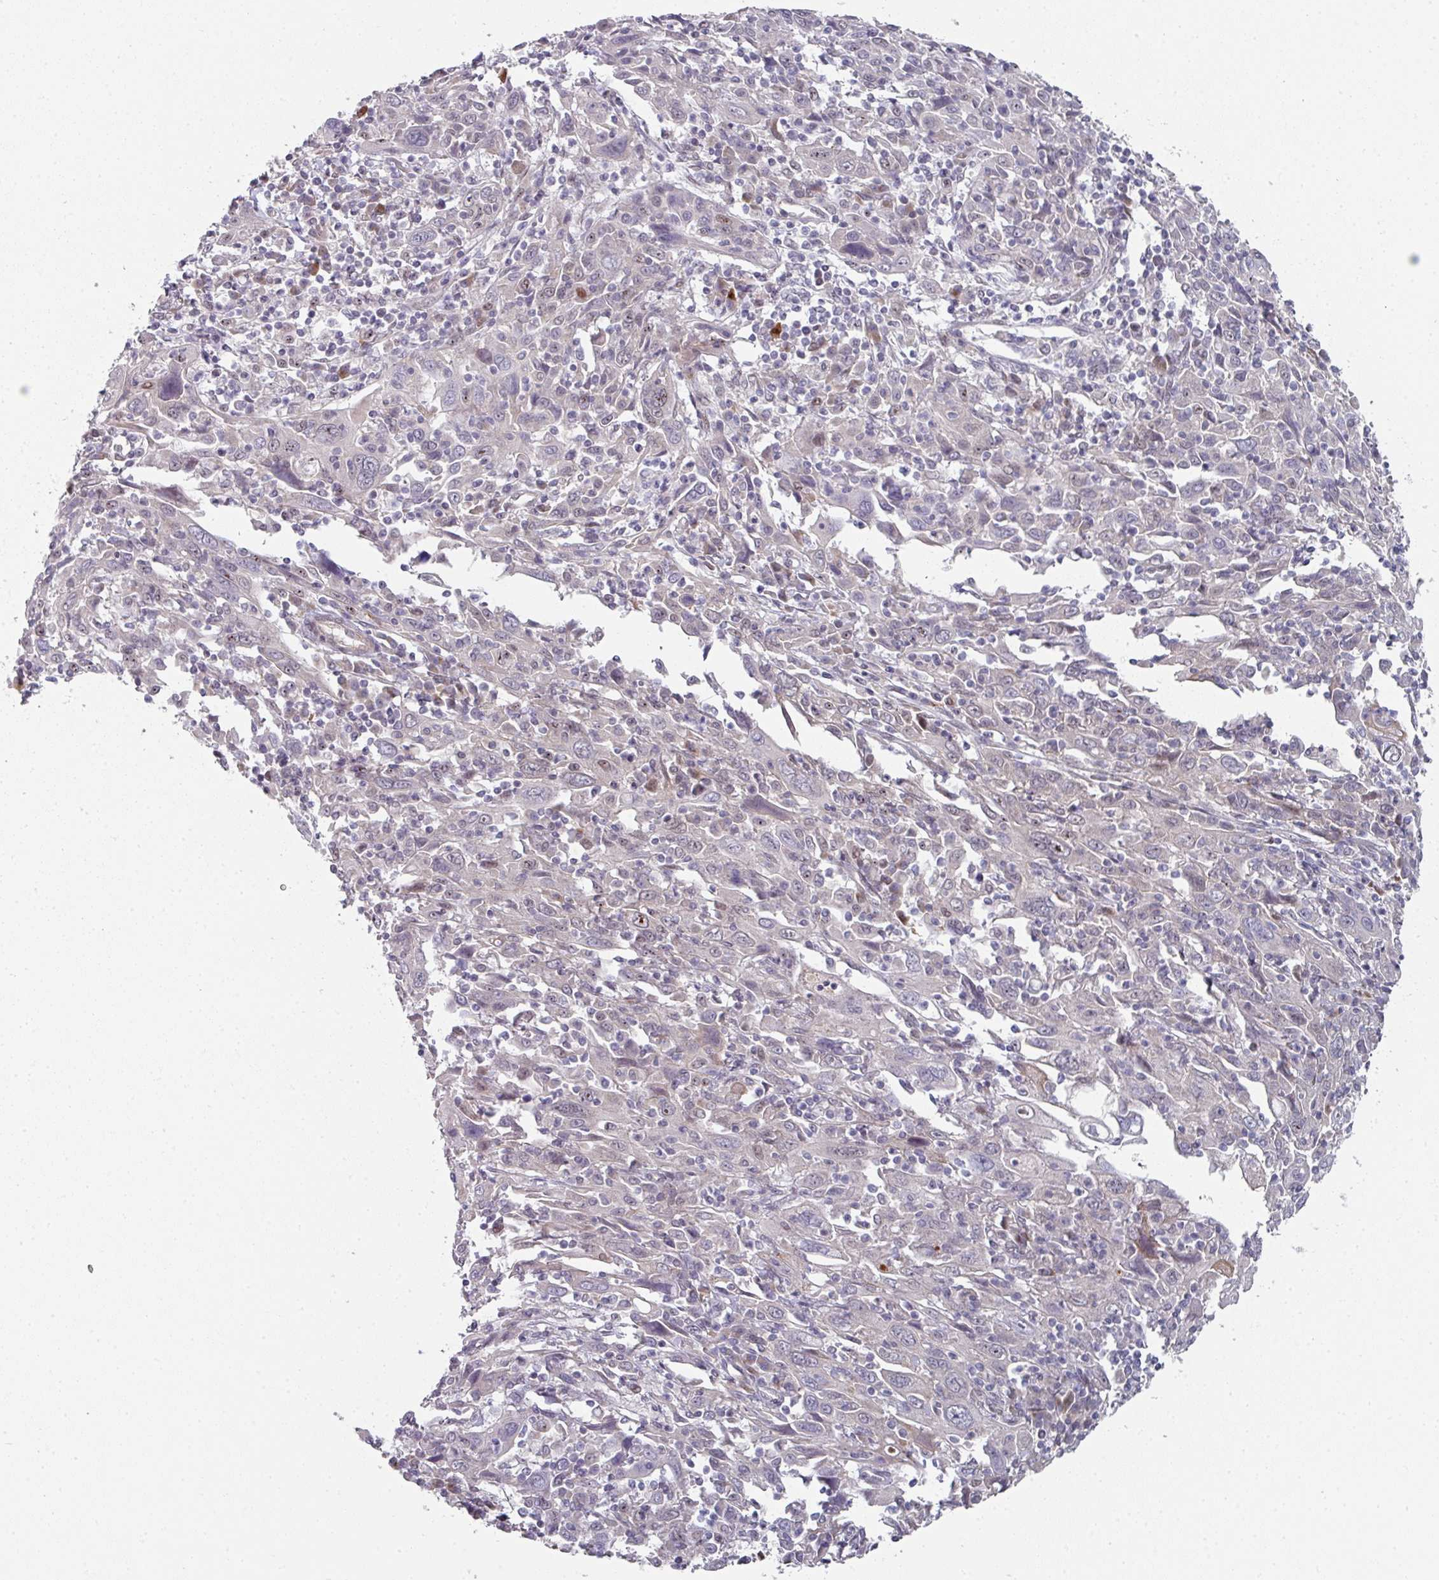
{"staining": {"intensity": "moderate", "quantity": "<25%", "location": "cytoplasmic/membranous"}, "tissue": "cervical cancer", "cell_type": "Tumor cells", "image_type": "cancer", "snomed": [{"axis": "morphology", "description": "Squamous cell carcinoma, NOS"}, {"axis": "topography", "description": "Cervix"}], "caption": "Immunohistochemistry (IHC) of cervical cancer (squamous cell carcinoma) shows low levels of moderate cytoplasmic/membranous staining in approximately <25% of tumor cells.", "gene": "TMCC1", "patient": {"sex": "female", "age": 46}}